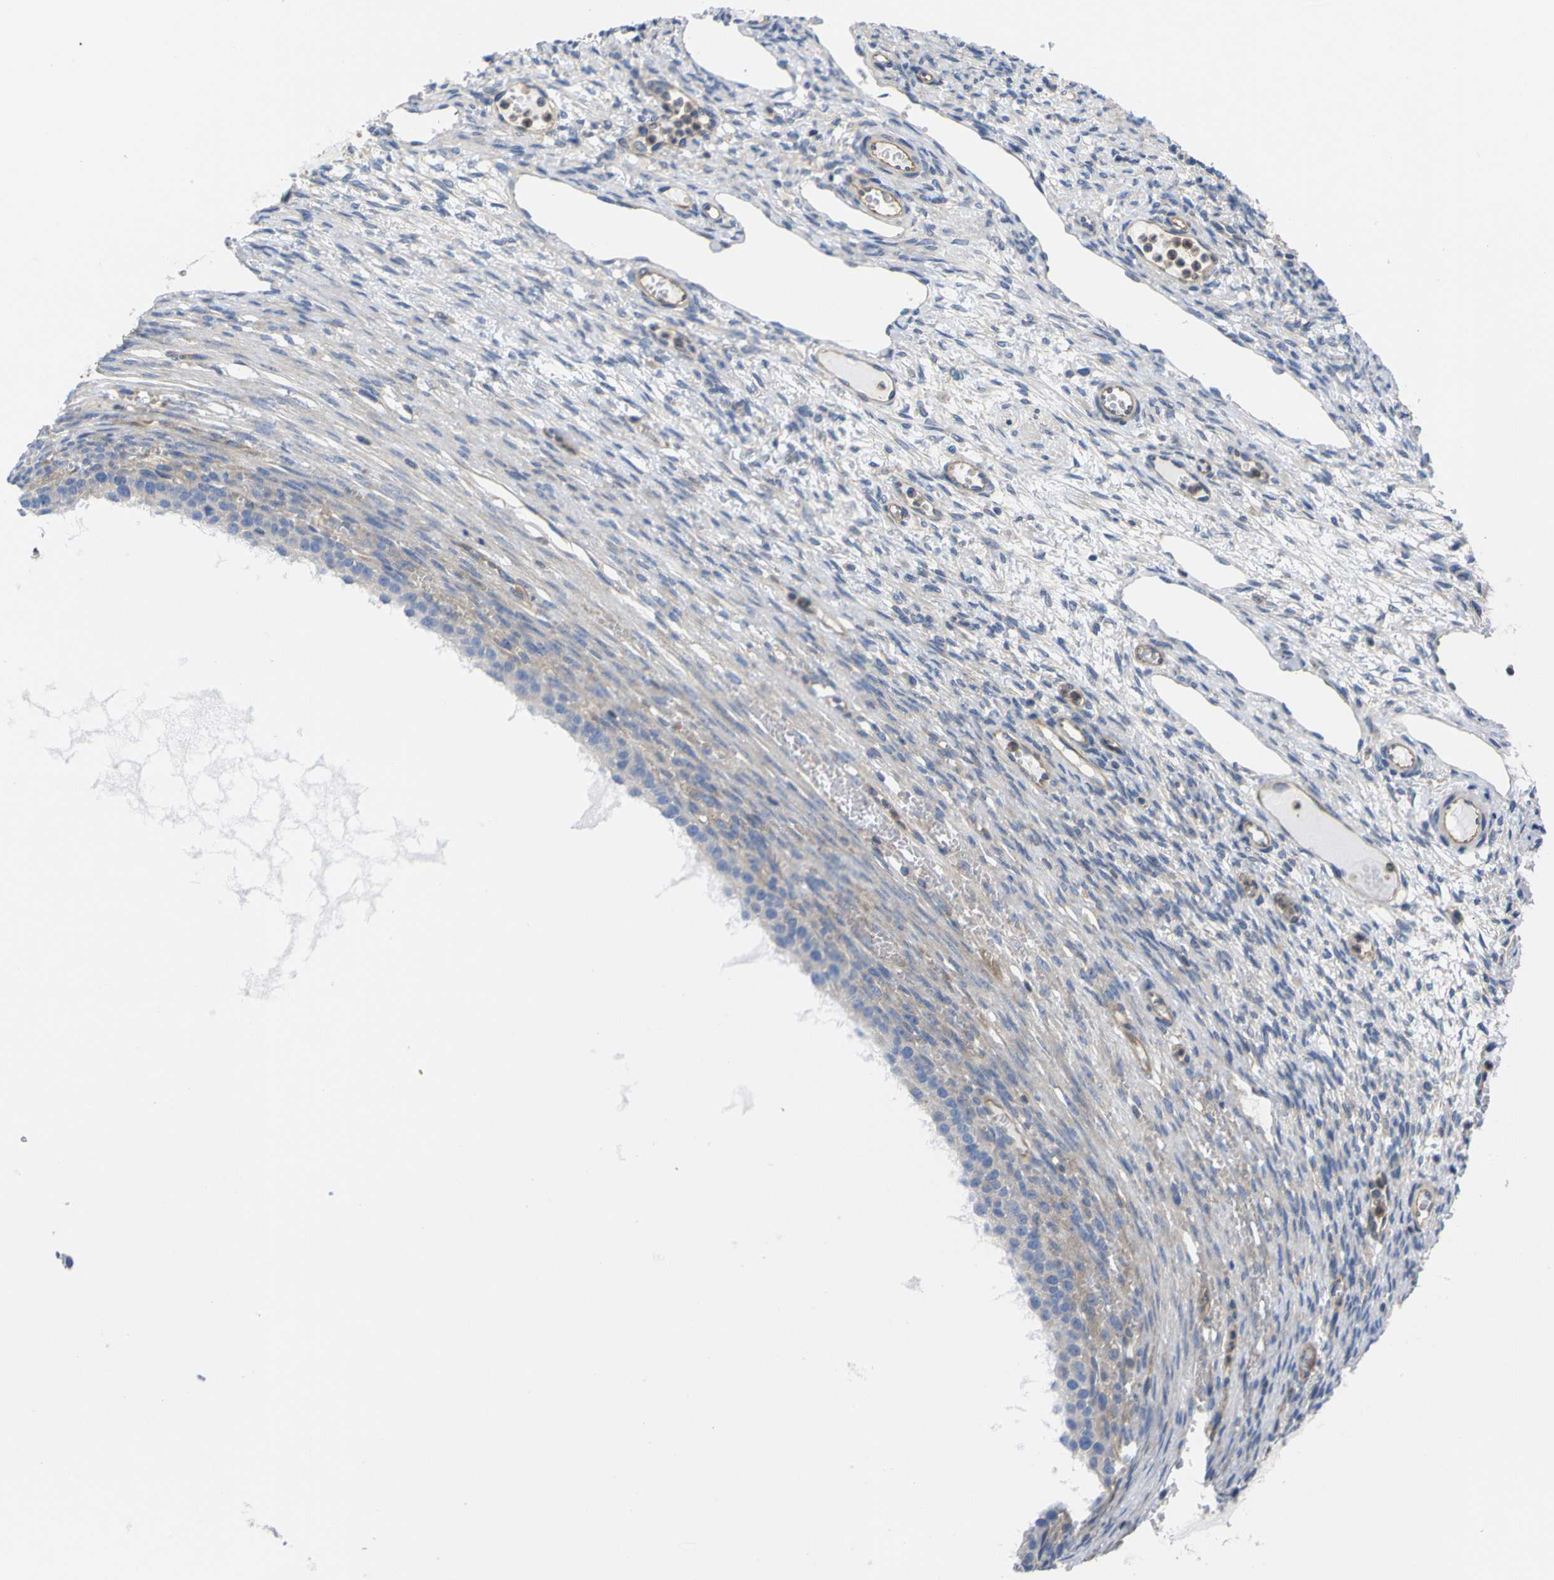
{"staining": {"intensity": "weak", "quantity": "<25%", "location": "cytoplasmic/membranous"}, "tissue": "ovary", "cell_type": "Ovarian stroma cells", "image_type": "normal", "snomed": [{"axis": "morphology", "description": "Normal tissue, NOS"}, {"axis": "topography", "description": "Ovary"}], "caption": "This photomicrograph is of normal ovary stained with IHC to label a protein in brown with the nuclei are counter-stained blue. There is no expression in ovarian stroma cells. (DAB (3,3'-diaminobenzidine) immunohistochemistry (IHC) with hematoxylin counter stain).", "gene": "USH1C", "patient": {"sex": "female", "age": 33}}